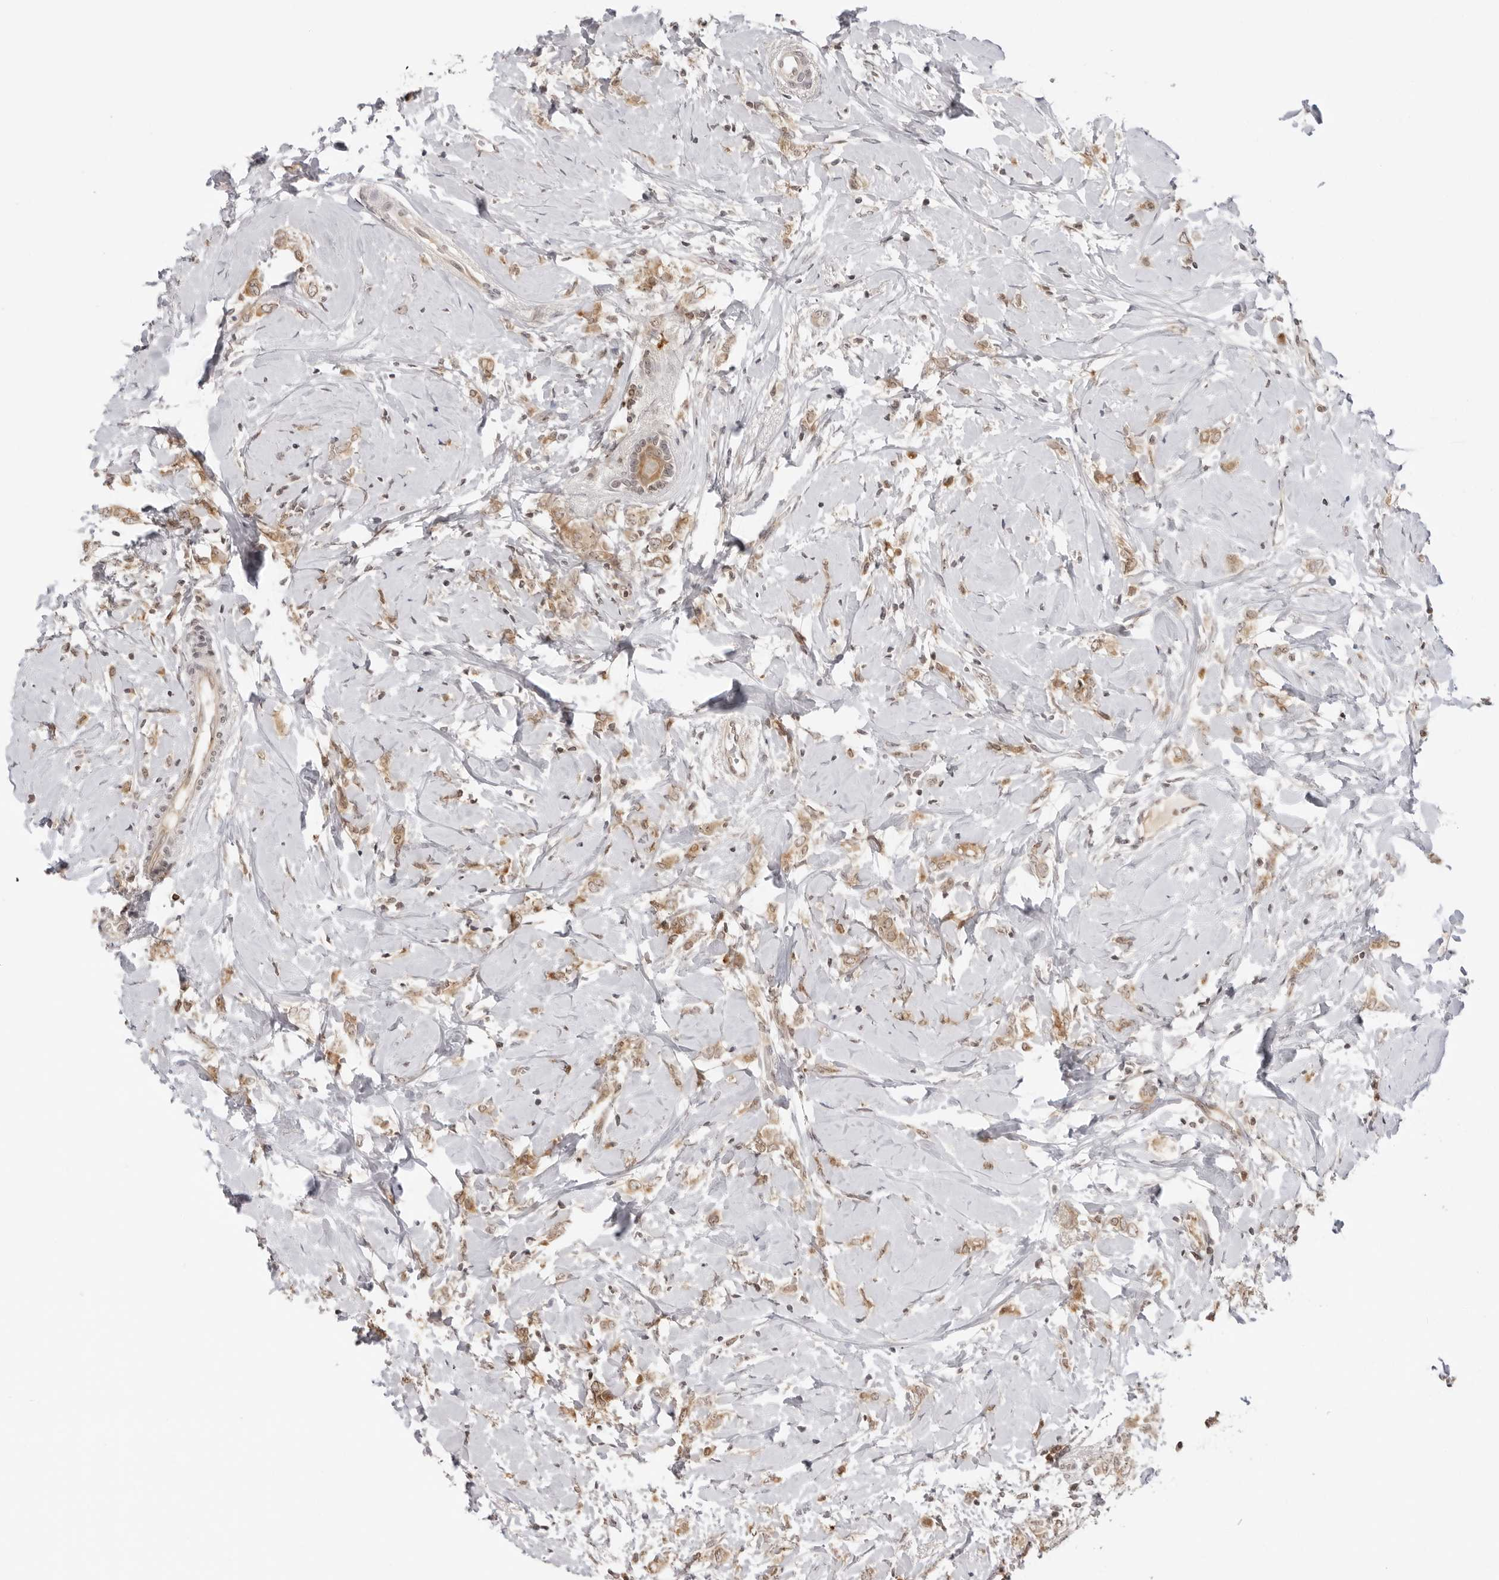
{"staining": {"intensity": "weak", "quantity": ">75%", "location": "cytoplasmic/membranous"}, "tissue": "breast cancer", "cell_type": "Tumor cells", "image_type": "cancer", "snomed": [{"axis": "morphology", "description": "Normal tissue, NOS"}, {"axis": "morphology", "description": "Lobular carcinoma"}, {"axis": "topography", "description": "Breast"}], "caption": "Immunohistochemistry (IHC) of breast cancer (lobular carcinoma) shows low levels of weak cytoplasmic/membranous expression in approximately >75% of tumor cells.", "gene": "PRRC2C", "patient": {"sex": "female", "age": 47}}